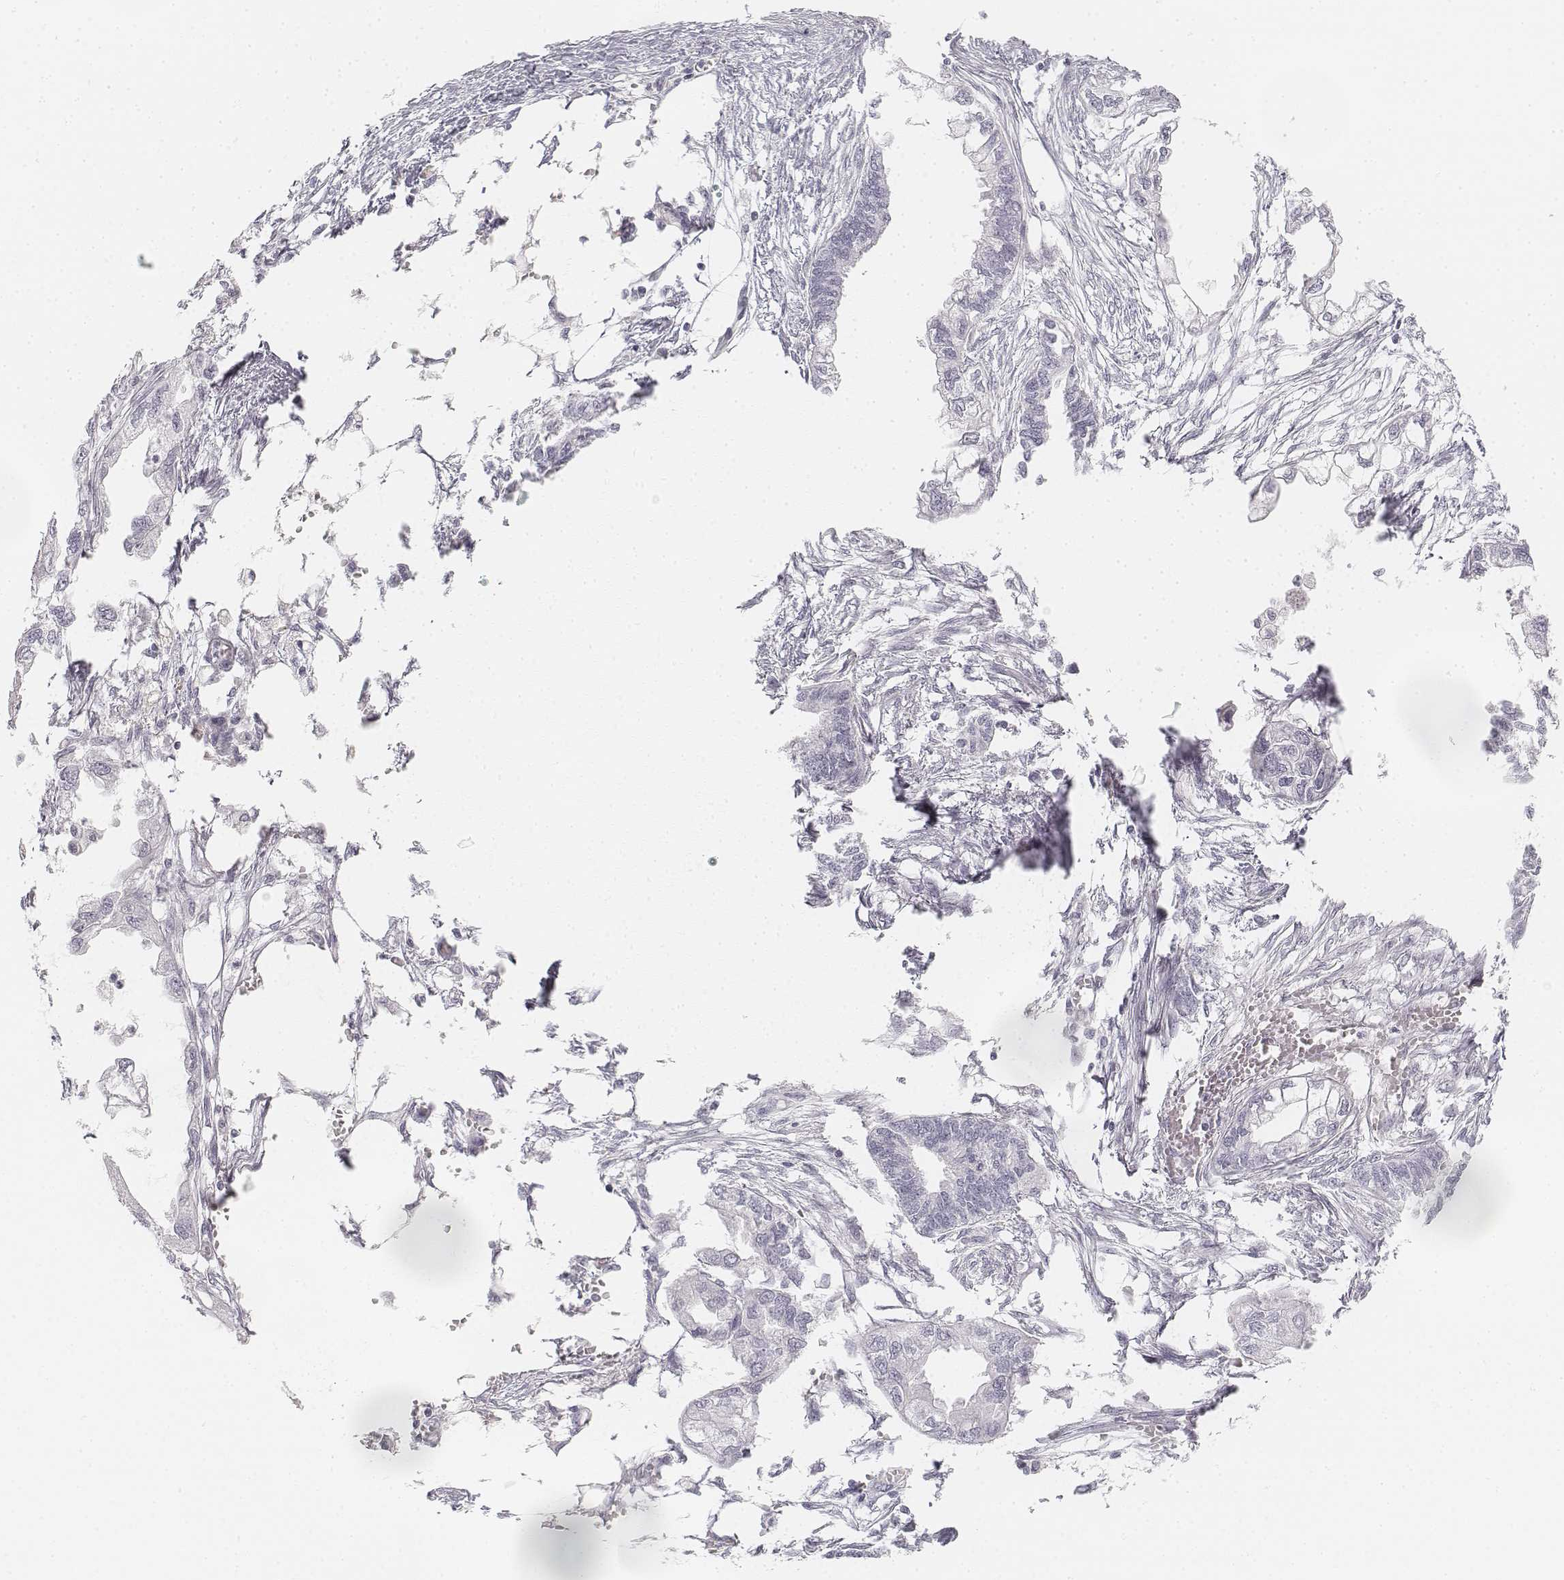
{"staining": {"intensity": "negative", "quantity": "none", "location": "none"}, "tissue": "endometrial cancer", "cell_type": "Tumor cells", "image_type": "cancer", "snomed": [{"axis": "morphology", "description": "Adenocarcinoma, NOS"}, {"axis": "morphology", "description": "Adenocarcinoma, metastatic, NOS"}, {"axis": "topography", "description": "Adipose tissue"}, {"axis": "topography", "description": "Endometrium"}], "caption": "Human endometrial cancer stained for a protein using immunohistochemistry demonstrates no staining in tumor cells.", "gene": "KRT25", "patient": {"sex": "female", "age": 67}}